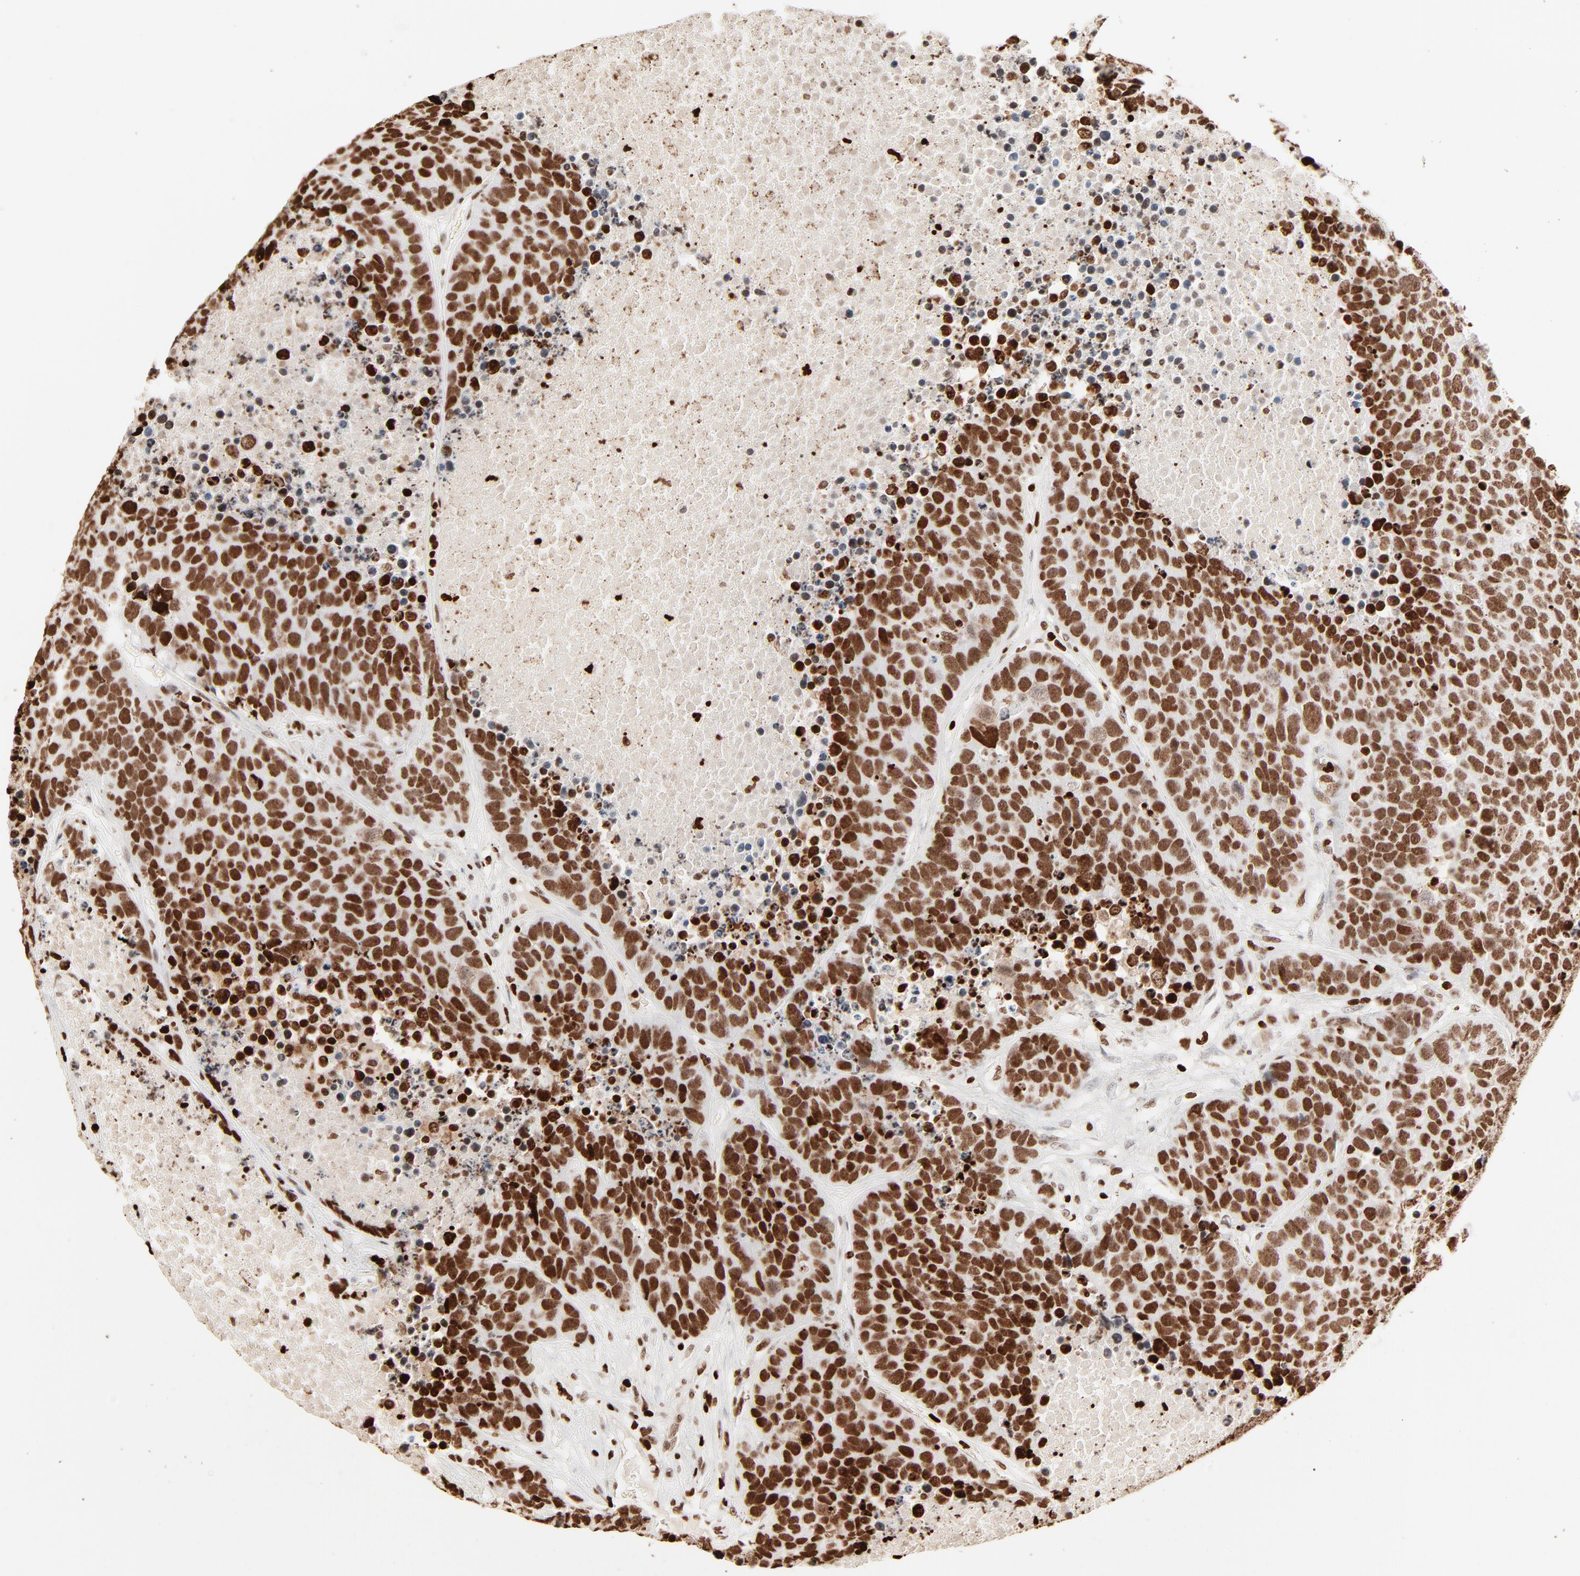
{"staining": {"intensity": "strong", "quantity": ">75%", "location": "nuclear"}, "tissue": "carcinoid", "cell_type": "Tumor cells", "image_type": "cancer", "snomed": [{"axis": "morphology", "description": "Carcinoid, malignant, NOS"}, {"axis": "topography", "description": "Lung"}], "caption": "There is high levels of strong nuclear positivity in tumor cells of carcinoid, as demonstrated by immunohistochemical staining (brown color).", "gene": "HMGB2", "patient": {"sex": "male", "age": 60}}